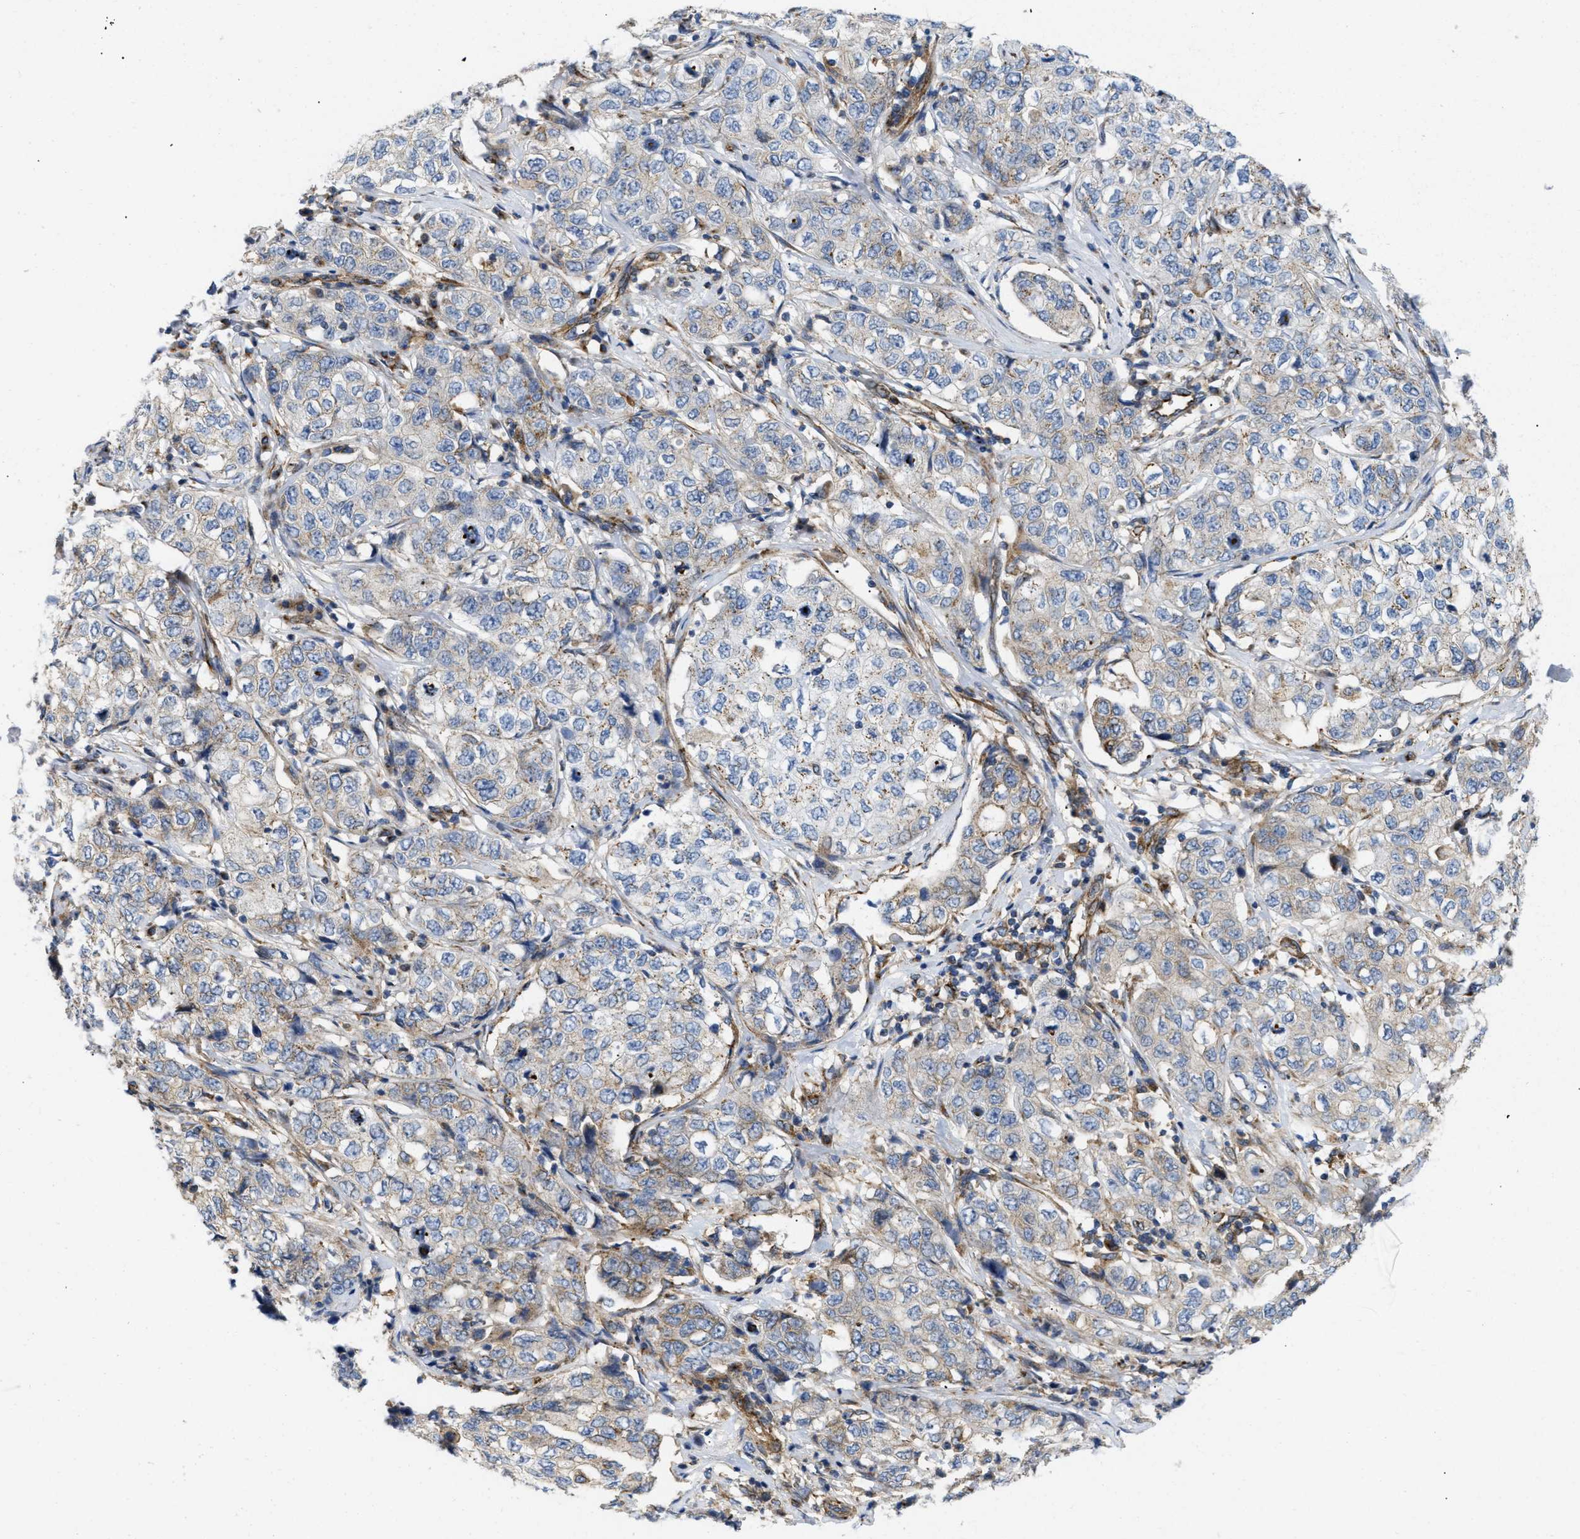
{"staining": {"intensity": "weak", "quantity": "25%-75%", "location": "cytoplasmic/membranous"}, "tissue": "stomach cancer", "cell_type": "Tumor cells", "image_type": "cancer", "snomed": [{"axis": "morphology", "description": "Adenocarcinoma, NOS"}, {"axis": "topography", "description": "Stomach"}], "caption": "Tumor cells demonstrate low levels of weak cytoplasmic/membranous staining in approximately 25%-75% of cells in stomach cancer (adenocarcinoma).", "gene": "DCTN4", "patient": {"sex": "male", "age": 48}}